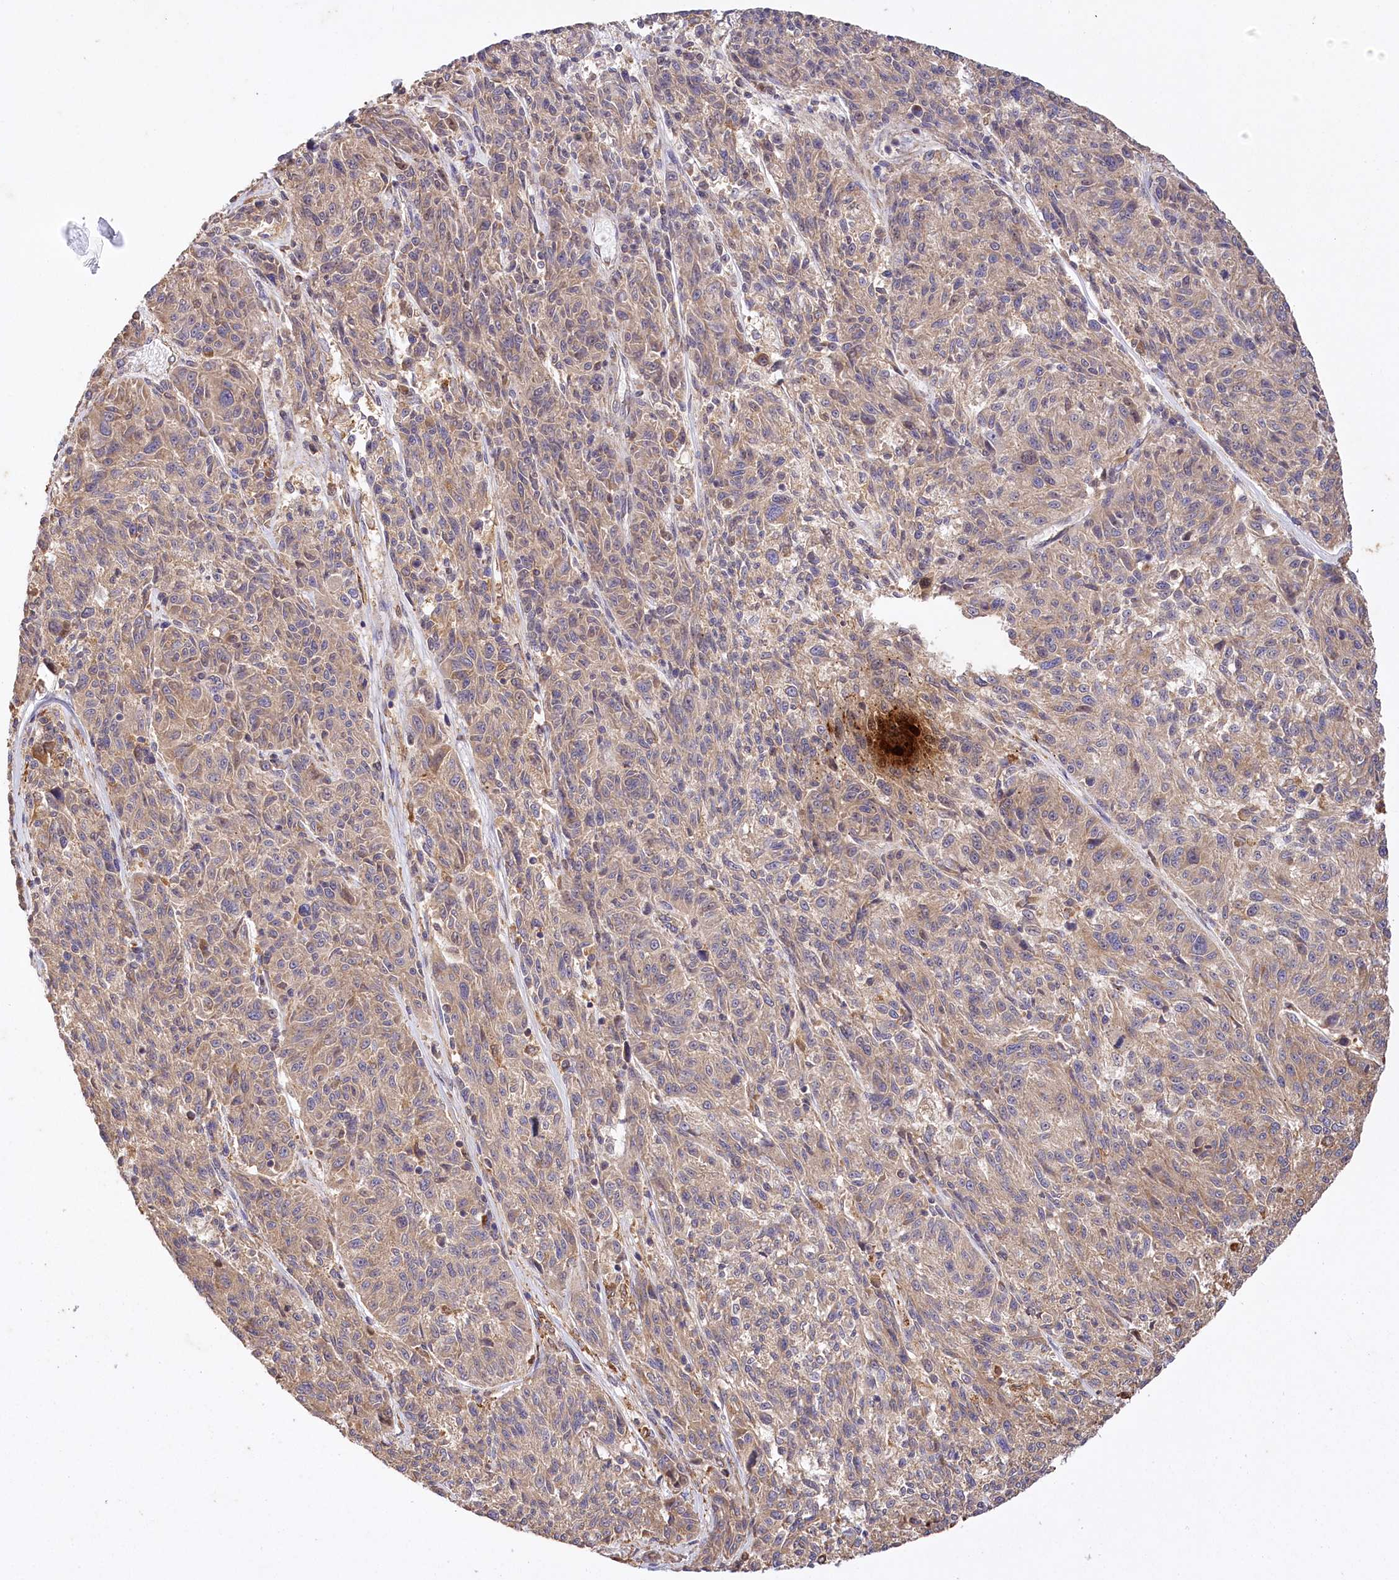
{"staining": {"intensity": "moderate", "quantity": "25%-75%", "location": "cytoplasmic/membranous"}, "tissue": "melanoma", "cell_type": "Tumor cells", "image_type": "cancer", "snomed": [{"axis": "morphology", "description": "Malignant melanoma, NOS"}, {"axis": "topography", "description": "Skin"}], "caption": "Malignant melanoma stained with a protein marker demonstrates moderate staining in tumor cells.", "gene": "CARD19", "patient": {"sex": "male", "age": 53}}